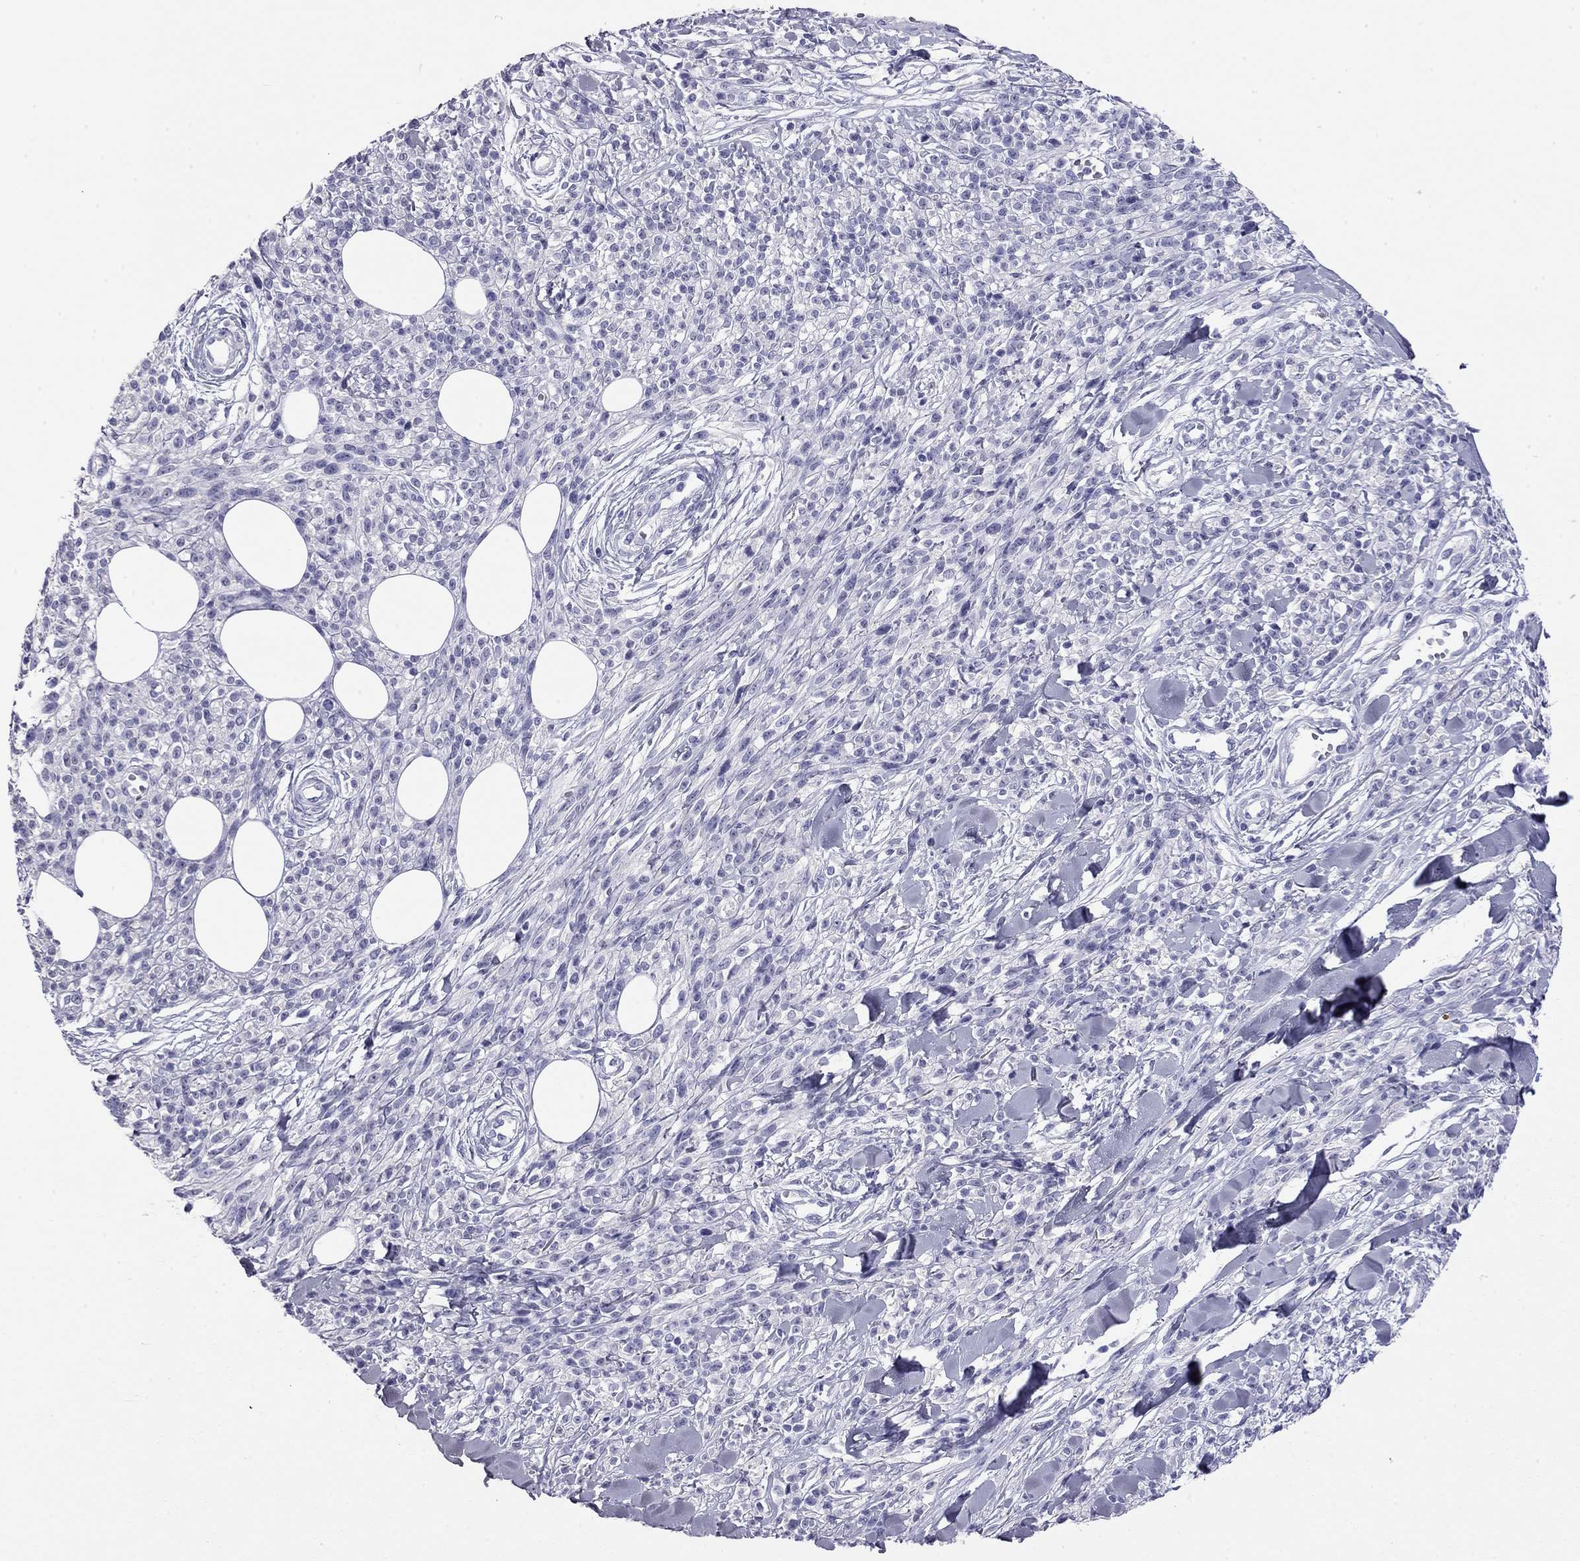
{"staining": {"intensity": "negative", "quantity": "none", "location": "none"}, "tissue": "melanoma", "cell_type": "Tumor cells", "image_type": "cancer", "snomed": [{"axis": "morphology", "description": "Malignant melanoma, NOS"}, {"axis": "topography", "description": "Skin"}, {"axis": "topography", "description": "Skin of trunk"}], "caption": "Malignant melanoma was stained to show a protein in brown. There is no significant positivity in tumor cells.", "gene": "ODF4", "patient": {"sex": "male", "age": 74}}